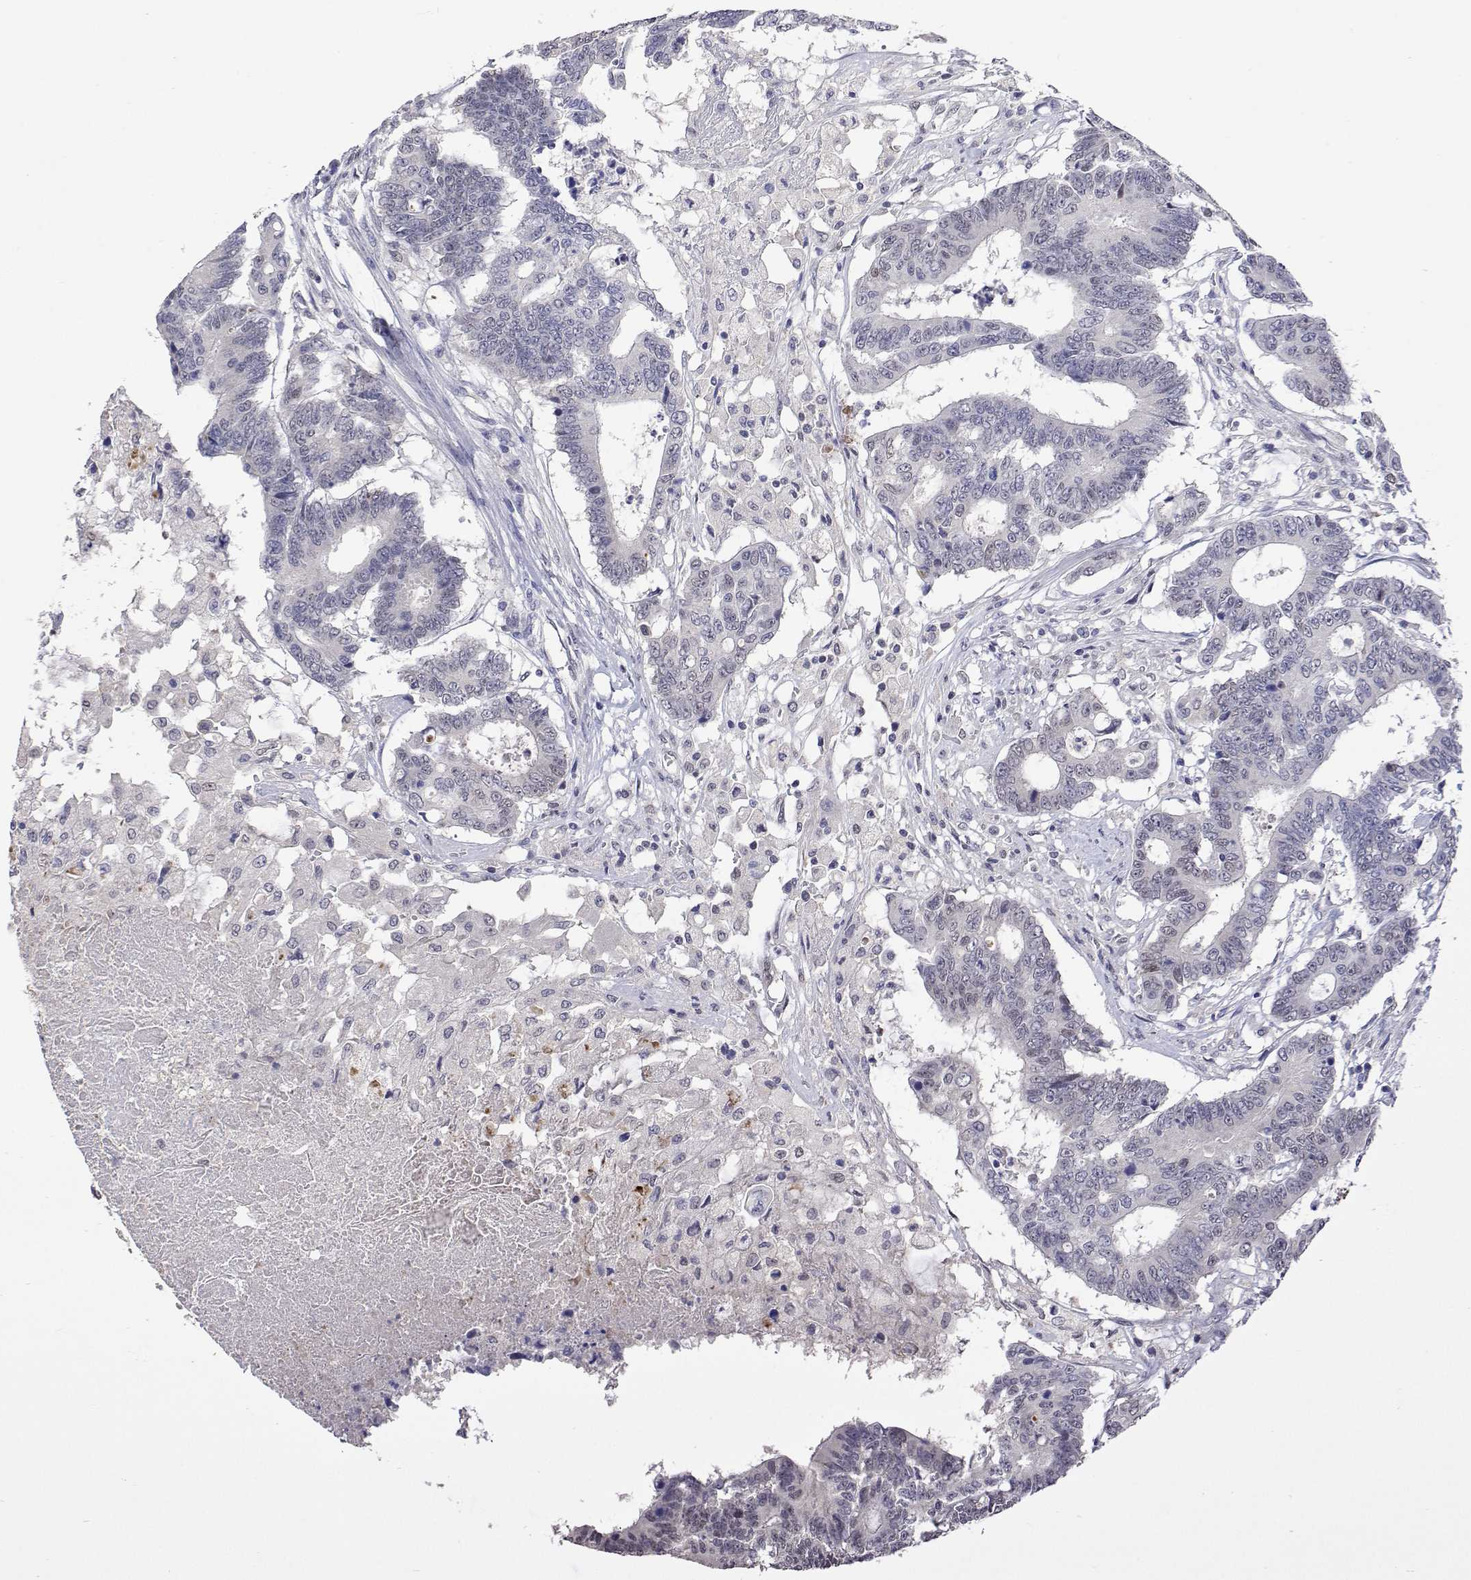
{"staining": {"intensity": "negative", "quantity": "none", "location": "none"}, "tissue": "colorectal cancer", "cell_type": "Tumor cells", "image_type": "cancer", "snomed": [{"axis": "morphology", "description": "Adenocarcinoma, NOS"}, {"axis": "topography", "description": "Colon"}], "caption": "Photomicrograph shows no protein expression in tumor cells of adenocarcinoma (colorectal) tissue. (DAB (3,3'-diaminobenzidine) IHC with hematoxylin counter stain).", "gene": "HNRNPA0", "patient": {"sex": "female", "age": 48}}